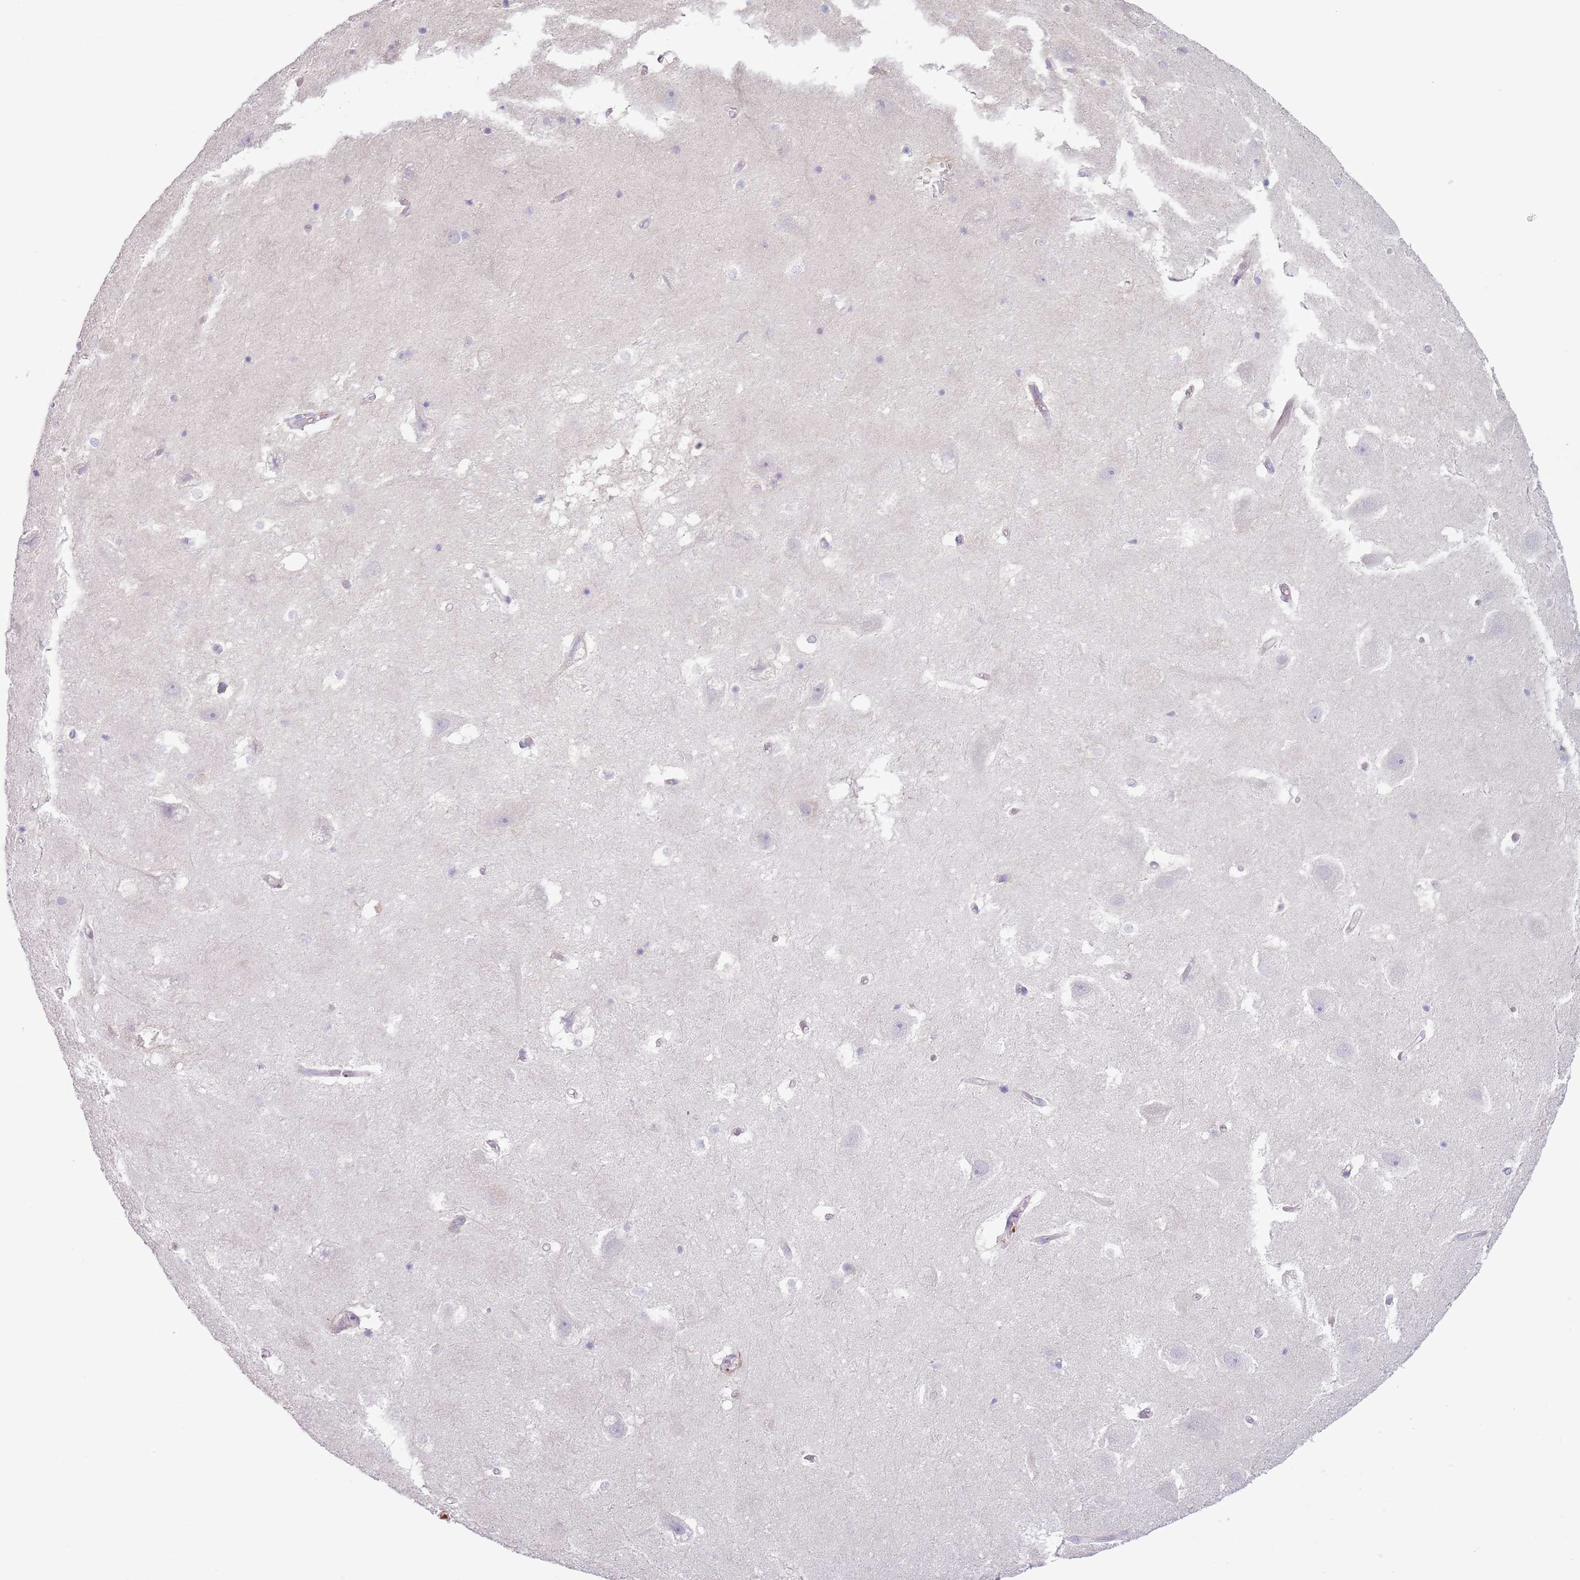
{"staining": {"intensity": "negative", "quantity": "none", "location": "none"}, "tissue": "hippocampus", "cell_type": "Glial cells", "image_type": "normal", "snomed": [{"axis": "morphology", "description": "Normal tissue, NOS"}, {"axis": "topography", "description": "Hippocampus"}], "caption": "Glial cells show no significant protein staining in benign hippocampus. (Brightfield microscopy of DAB (3,3'-diaminobenzidine) immunohistochemistry (IHC) at high magnification).", "gene": "CFH", "patient": {"sex": "female", "age": 52}}